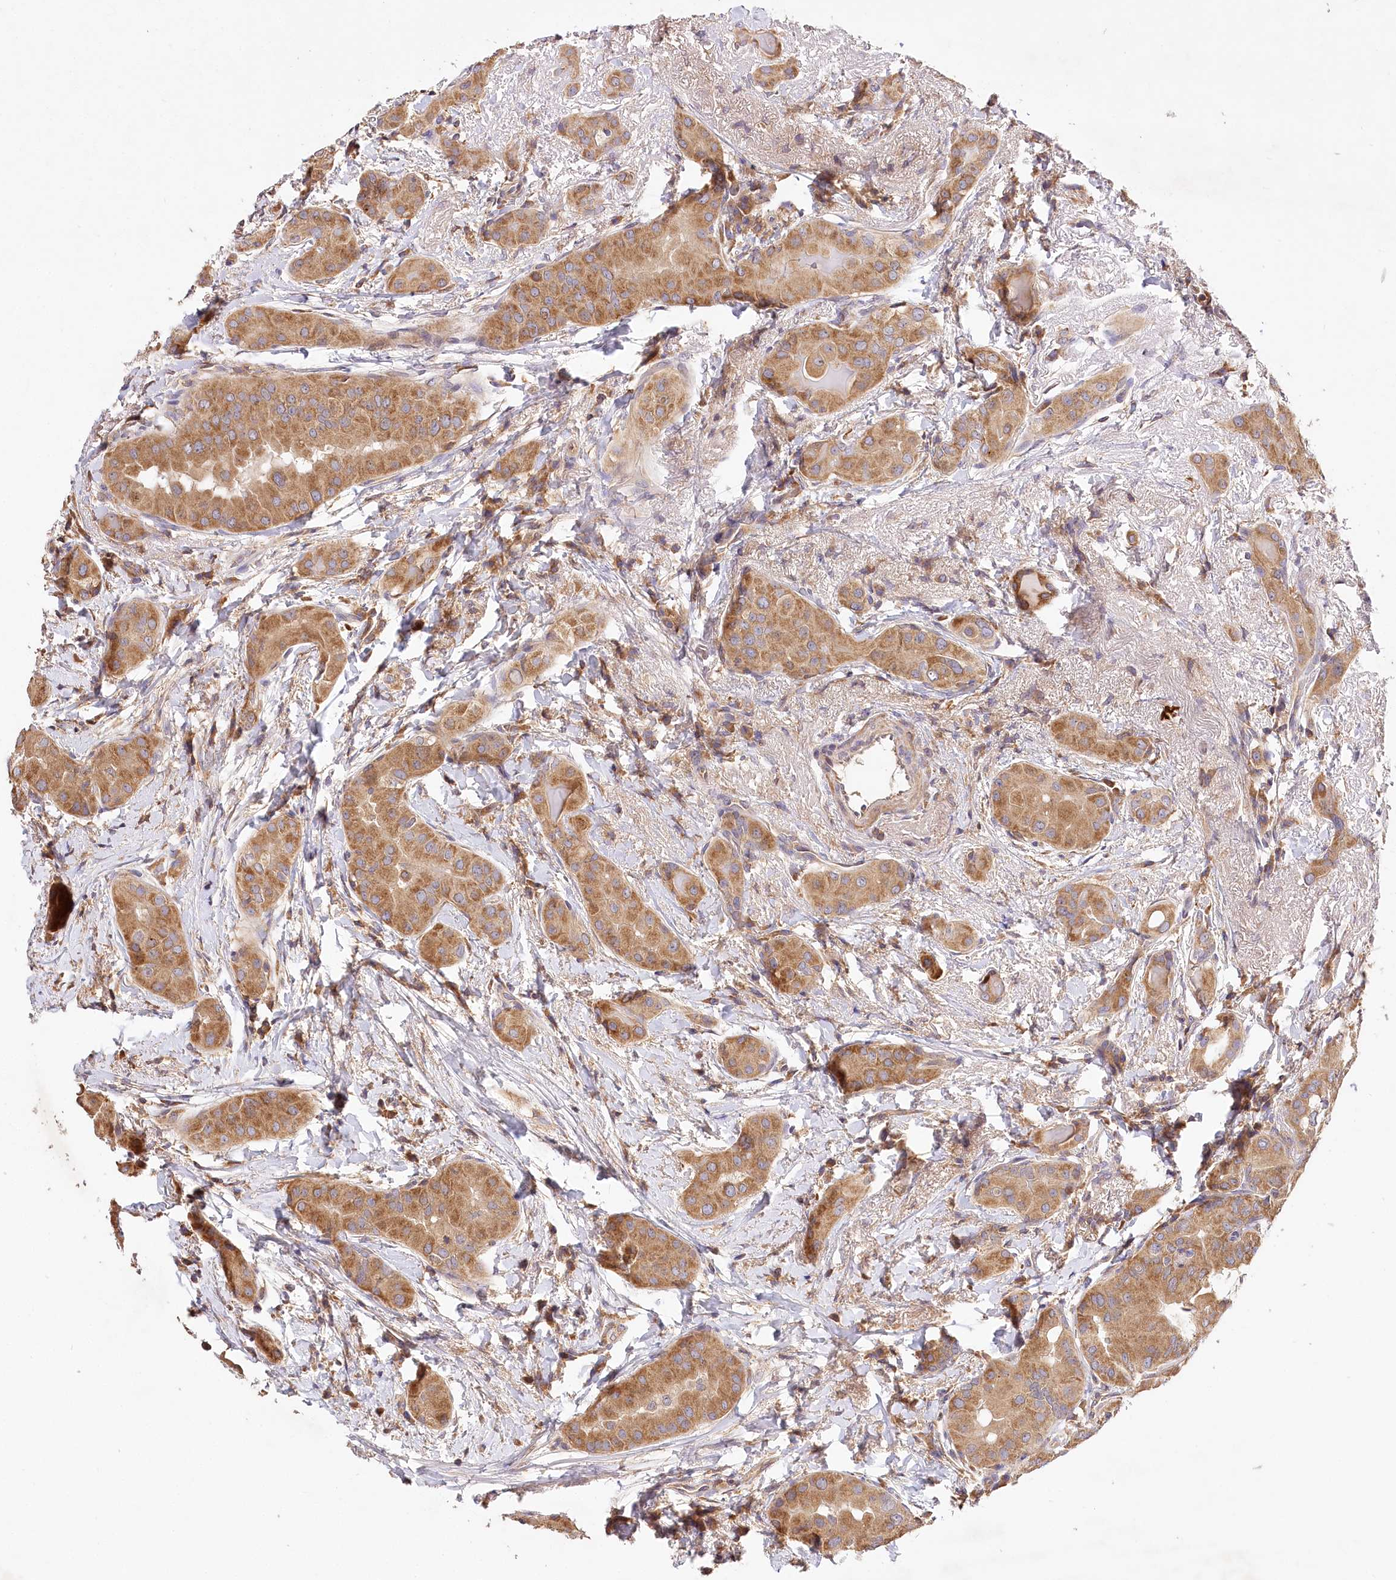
{"staining": {"intensity": "moderate", "quantity": ">75%", "location": "cytoplasmic/membranous"}, "tissue": "thyroid cancer", "cell_type": "Tumor cells", "image_type": "cancer", "snomed": [{"axis": "morphology", "description": "Papillary adenocarcinoma, NOS"}, {"axis": "topography", "description": "Thyroid gland"}], "caption": "Immunohistochemistry (IHC) of papillary adenocarcinoma (thyroid) exhibits medium levels of moderate cytoplasmic/membranous positivity in approximately >75% of tumor cells.", "gene": "LSS", "patient": {"sex": "male", "age": 33}}